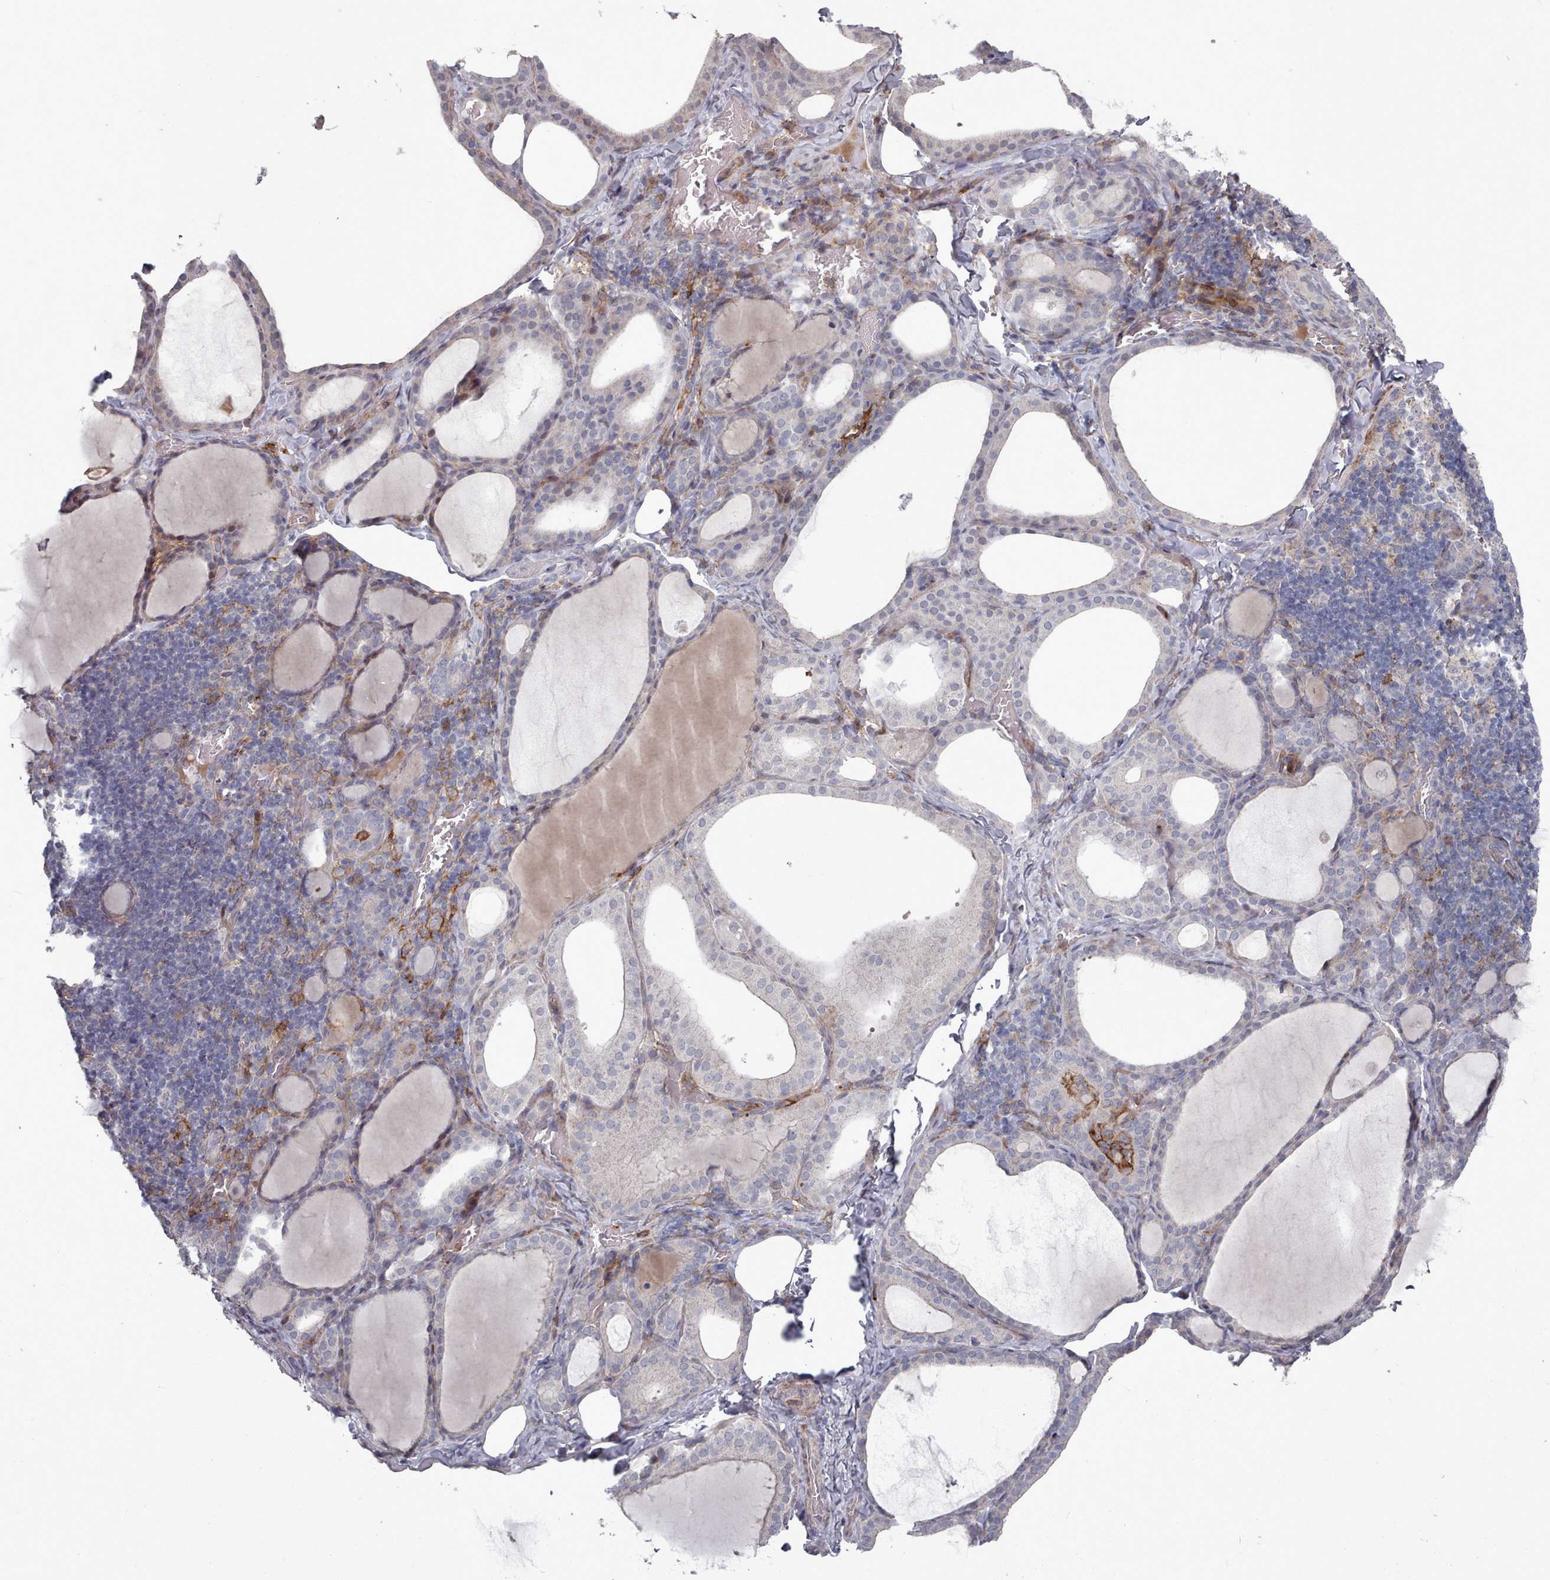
{"staining": {"intensity": "negative", "quantity": "none", "location": "none"}, "tissue": "thyroid gland", "cell_type": "Glandular cells", "image_type": "normal", "snomed": [{"axis": "morphology", "description": "Normal tissue, NOS"}, {"axis": "topography", "description": "Thyroid gland"}], "caption": "A micrograph of thyroid gland stained for a protein displays no brown staining in glandular cells.", "gene": "COL8A2", "patient": {"sex": "female", "age": 39}}